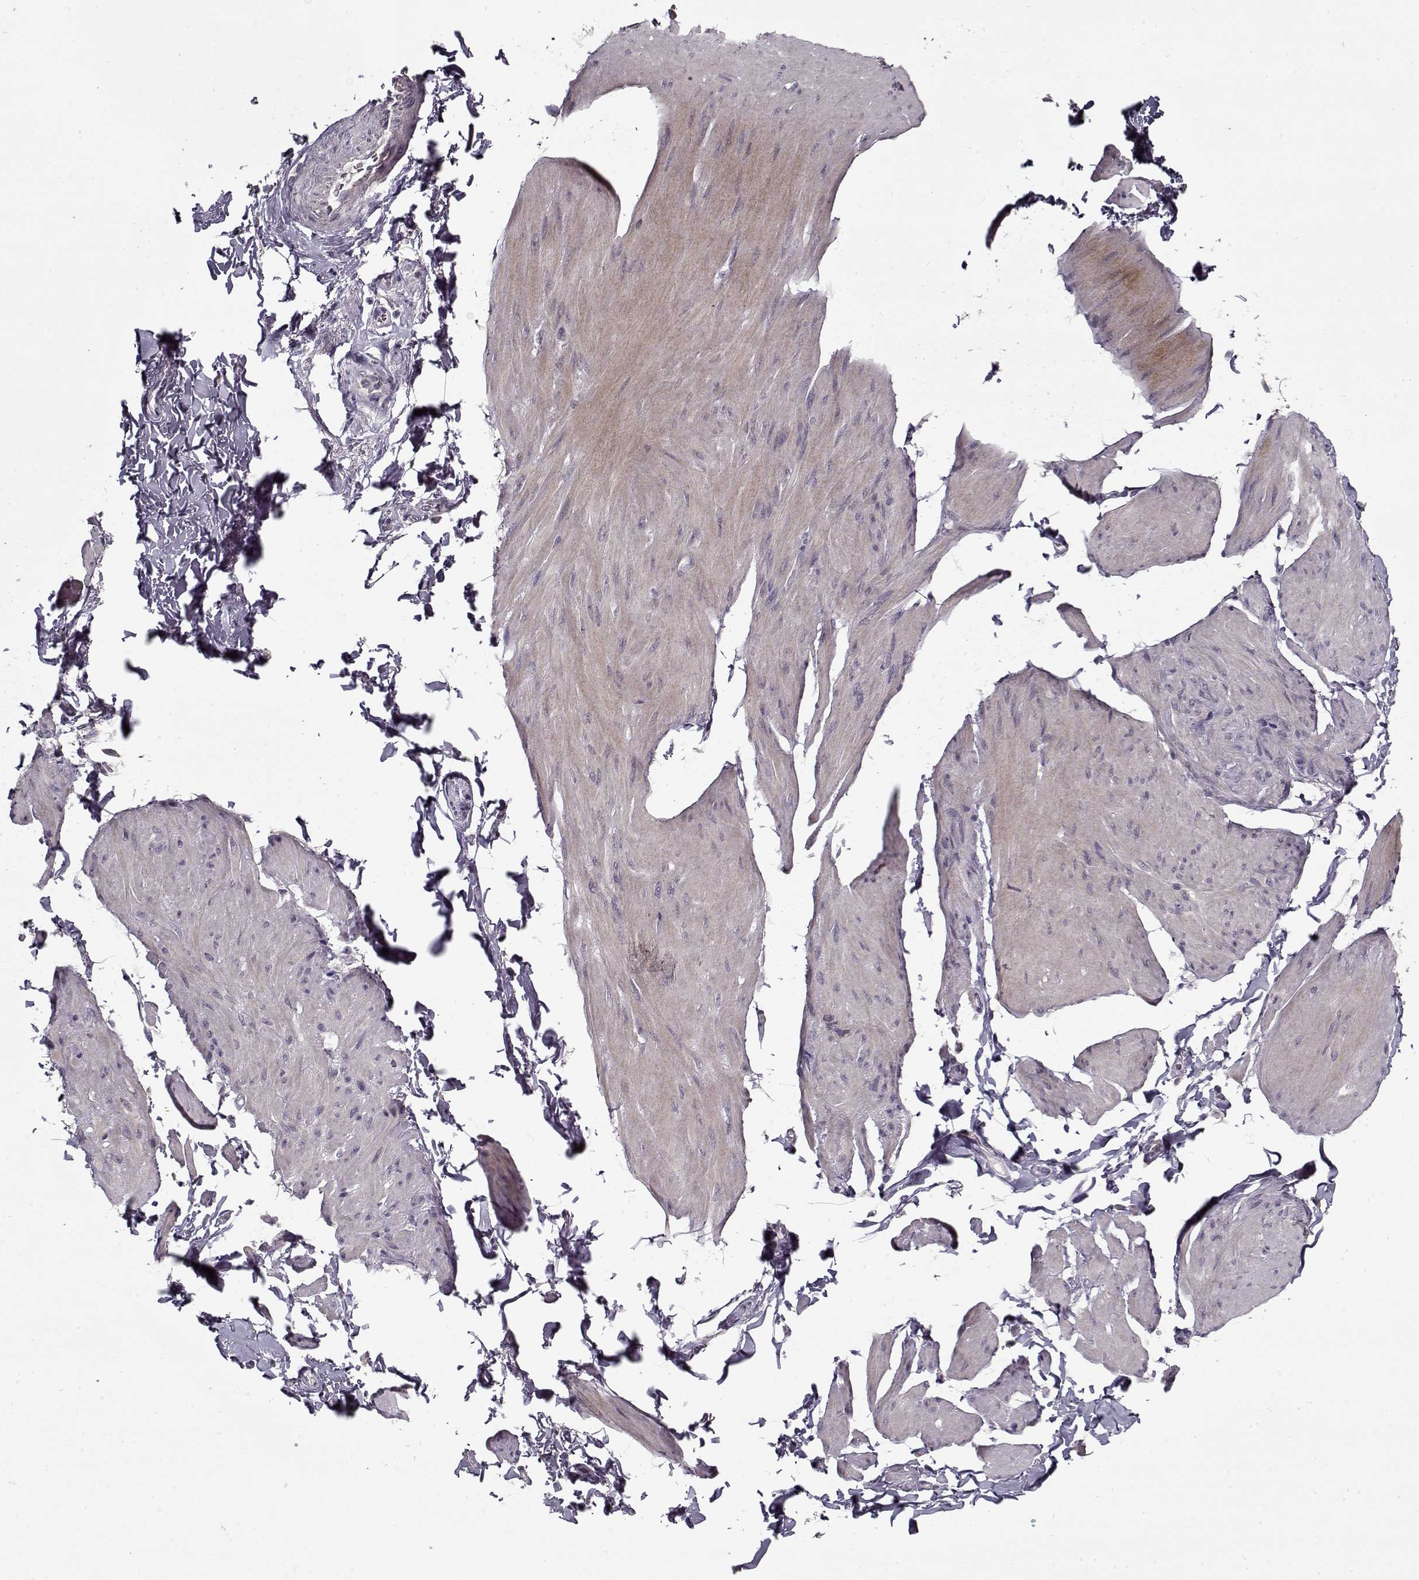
{"staining": {"intensity": "negative", "quantity": "none", "location": "none"}, "tissue": "smooth muscle", "cell_type": "Smooth muscle cells", "image_type": "normal", "snomed": [{"axis": "morphology", "description": "Normal tissue, NOS"}, {"axis": "topography", "description": "Adipose tissue"}, {"axis": "topography", "description": "Smooth muscle"}, {"axis": "topography", "description": "Peripheral nerve tissue"}], "caption": "There is no significant expression in smooth muscle cells of smooth muscle. The staining was performed using DAB (3,3'-diaminobenzidine) to visualize the protein expression in brown, while the nuclei were stained in blue with hematoxylin (Magnification: 20x).", "gene": "LAMA2", "patient": {"sex": "male", "age": 83}}